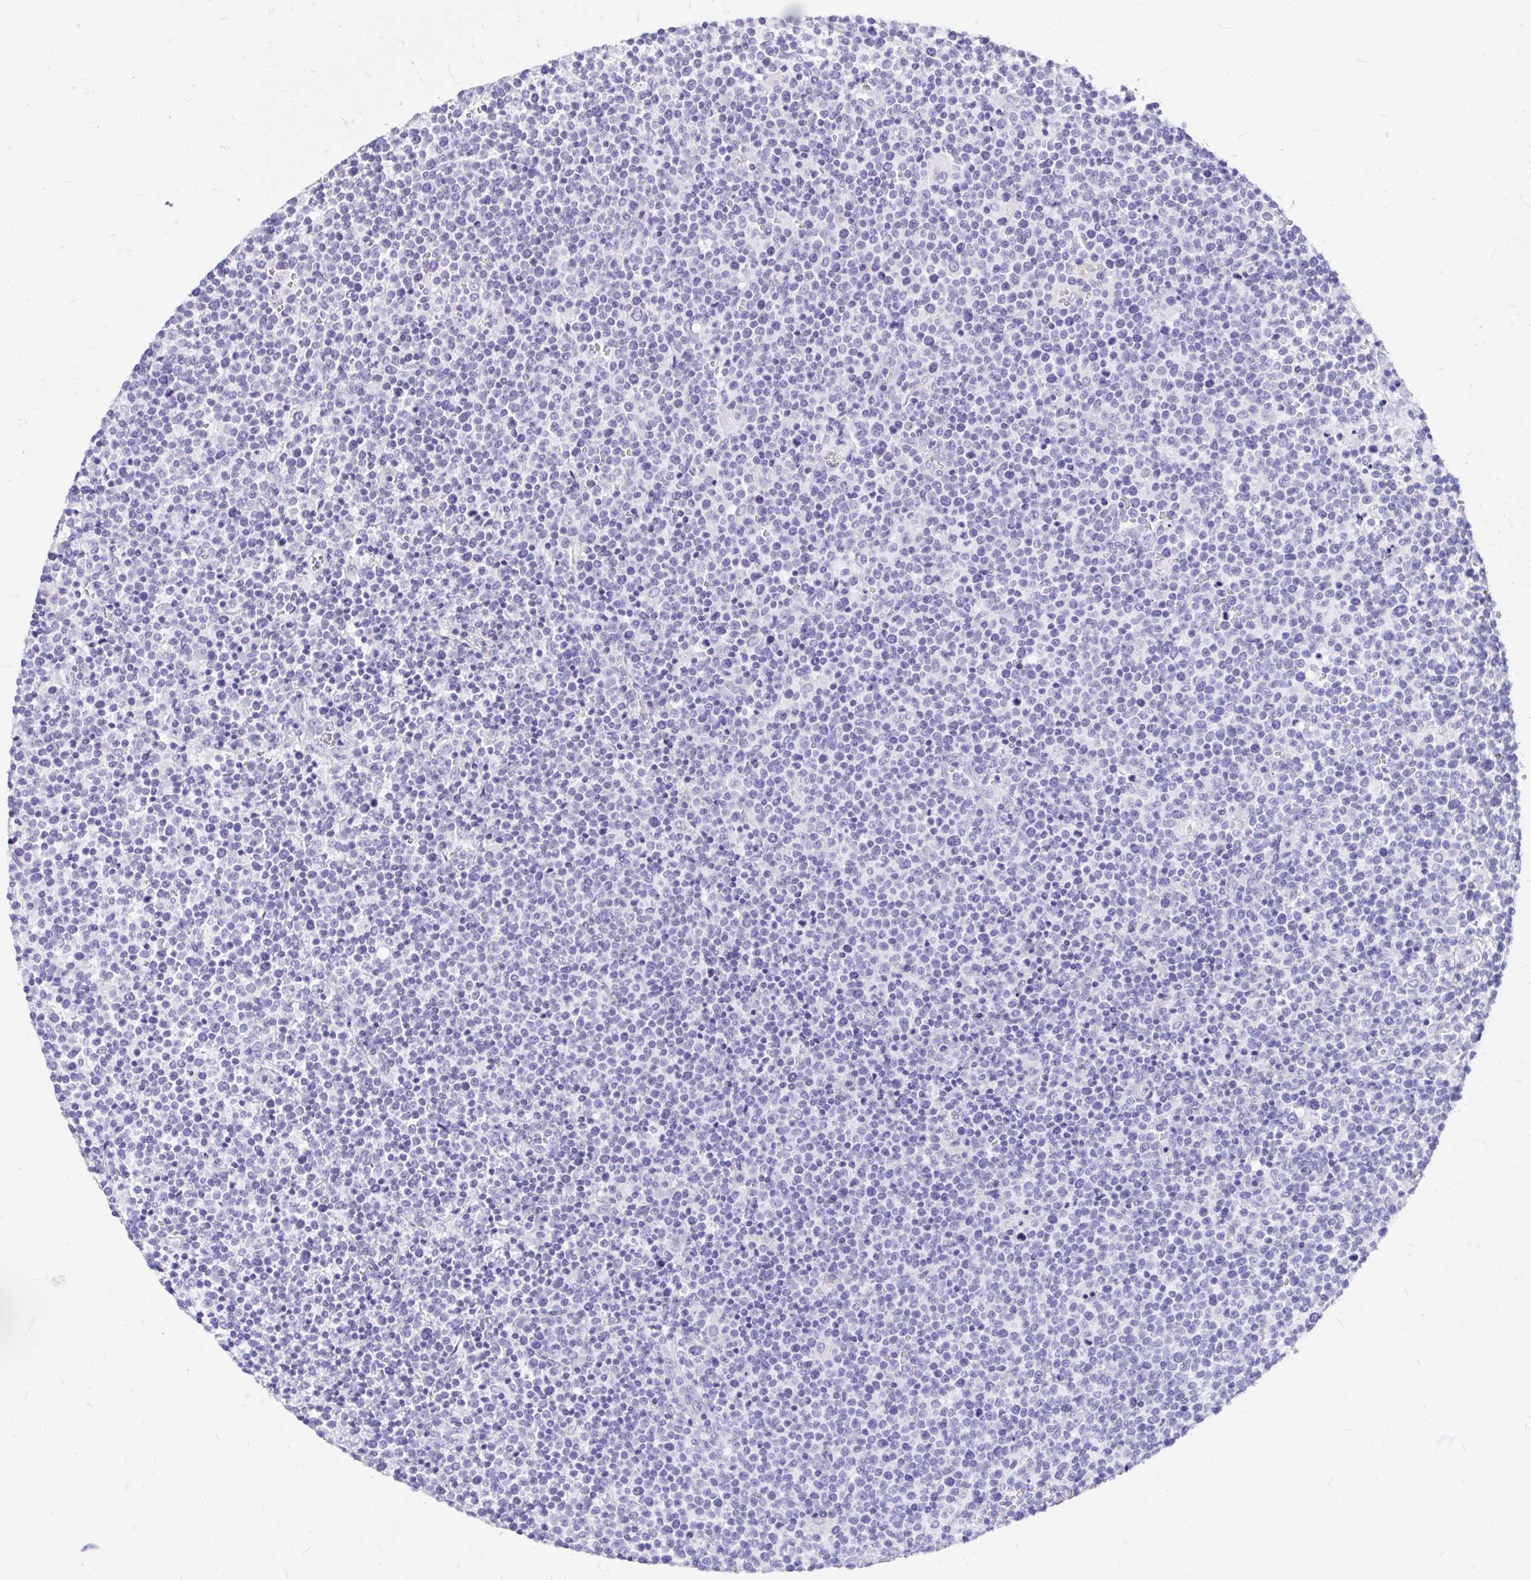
{"staining": {"intensity": "negative", "quantity": "none", "location": "none"}, "tissue": "lymphoma", "cell_type": "Tumor cells", "image_type": "cancer", "snomed": [{"axis": "morphology", "description": "Malignant lymphoma, non-Hodgkin's type, High grade"}, {"axis": "topography", "description": "Lymph node"}], "caption": "DAB (3,3'-diaminobenzidine) immunohistochemical staining of malignant lymphoma, non-Hodgkin's type (high-grade) reveals no significant staining in tumor cells. The staining was performed using DAB to visualize the protein expression in brown, while the nuclei were stained in blue with hematoxylin (Magnification: 20x).", "gene": "MON1A", "patient": {"sex": "male", "age": 61}}